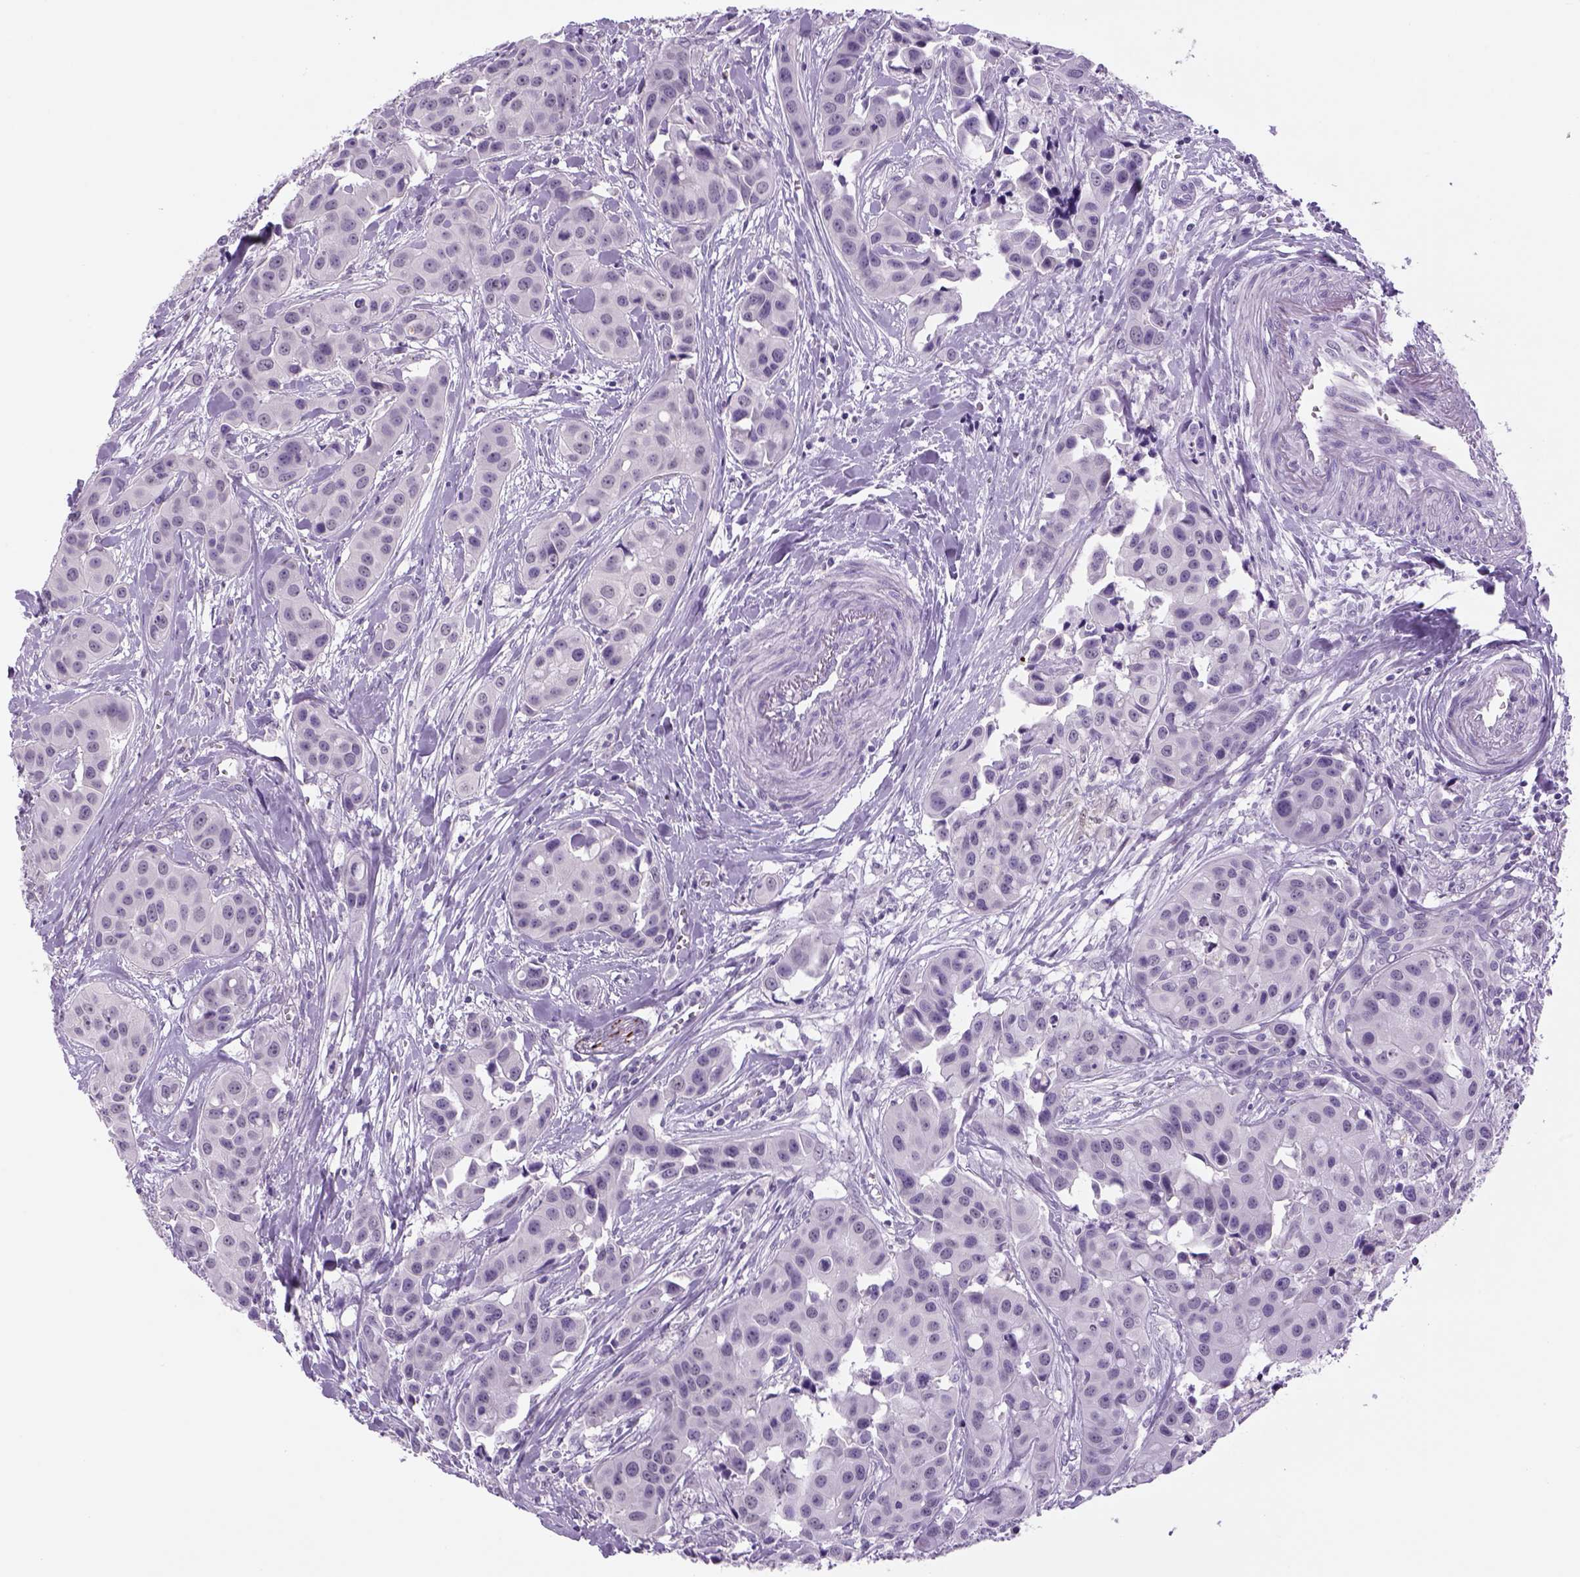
{"staining": {"intensity": "negative", "quantity": "none", "location": "none"}, "tissue": "head and neck cancer", "cell_type": "Tumor cells", "image_type": "cancer", "snomed": [{"axis": "morphology", "description": "Adenocarcinoma, NOS"}, {"axis": "topography", "description": "Head-Neck"}], "caption": "Tumor cells are negative for brown protein staining in head and neck adenocarcinoma.", "gene": "DBH", "patient": {"sex": "male", "age": 76}}